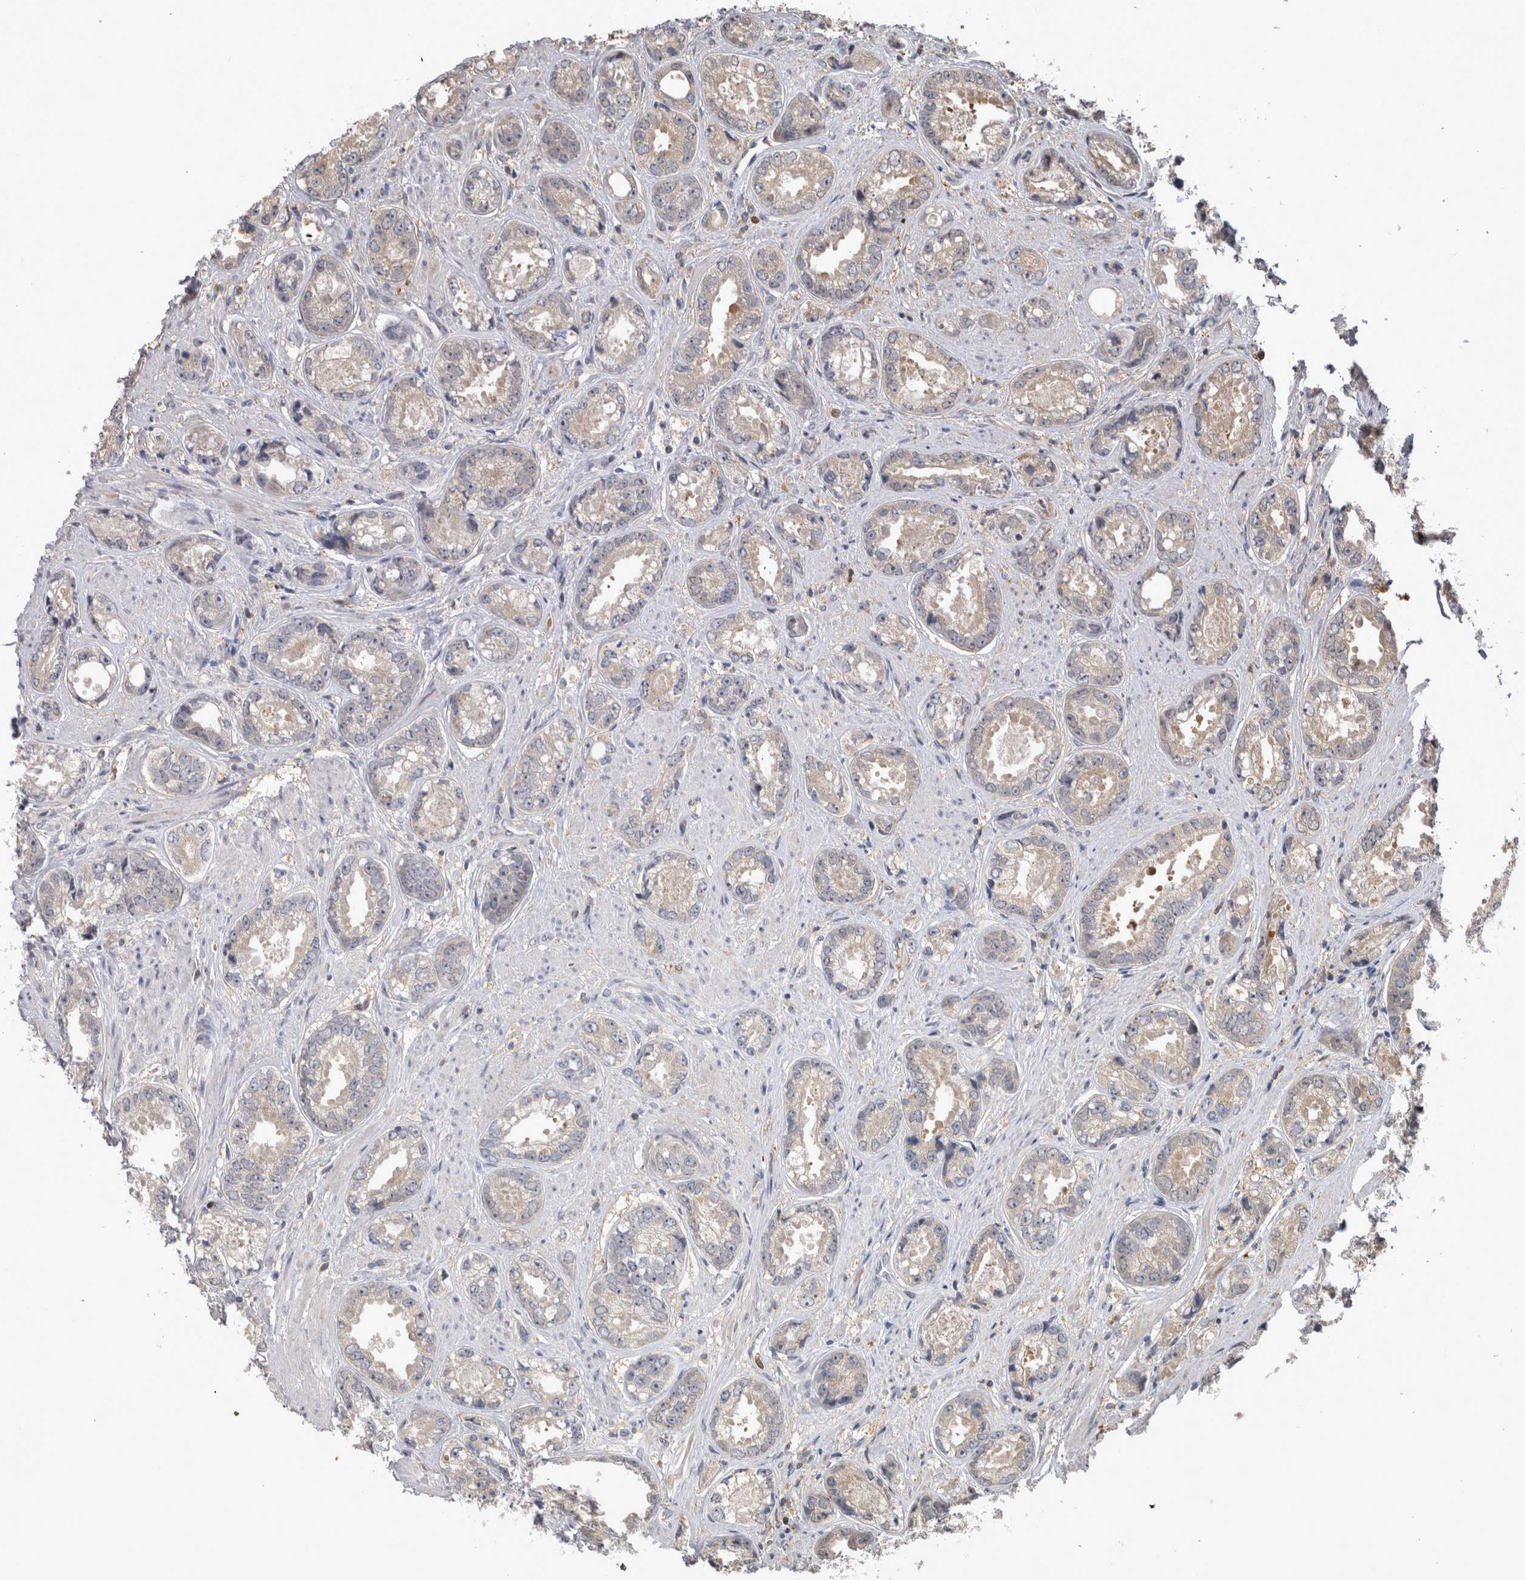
{"staining": {"intensity": "negative", "quantity": "none", "location": "none"}, "tissue": "prostate cancer", "cell_type": "Tumor cells", "image_type": "cancer", "snomed": [{"axis": "morphology", "description": "Adenocarcinoma, High grade"}, {"axis": "topography", "description": "Prostate"}], "caption": "The photomicrograph demonstrates no significant staining in tumor cells of adenocarcinoma (high-grade) (prostate).", "gene": "USH1G", "patient": {"sex": "male", "age": 61}}